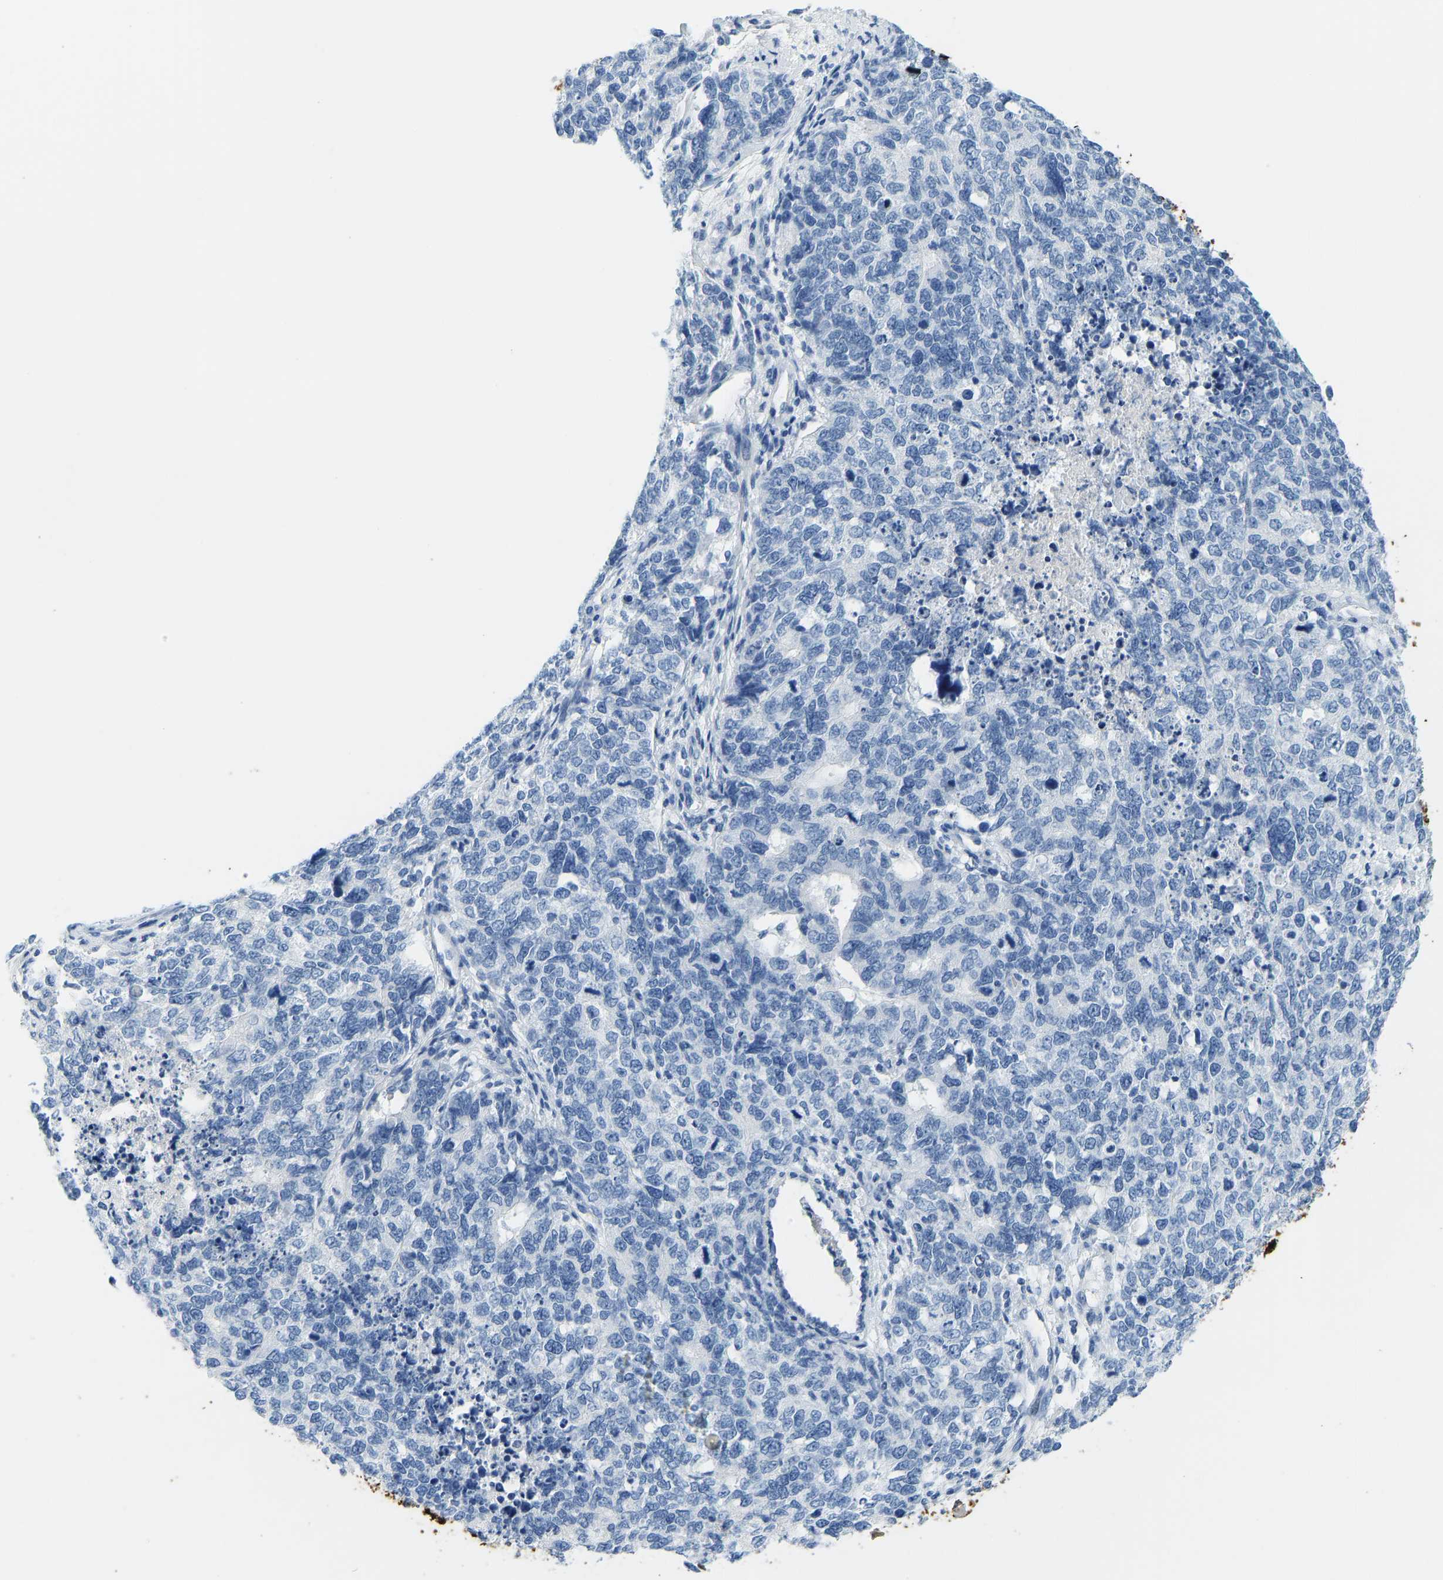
{"staining": {"intensity": "negative", "quantity": "none", "location": "none"}, "tissue": "cervical cancer", "cell_type": "Tumor cells", "image_type": "cancer", "snomed": [{"axis": "morphology", "description": "Squamous cell carcinoma, NOS"}, {"axis": "topography", "description": "Cervix"}], "caption": "DAB (3,3'-diaminobenzidine) immunohistochemical staining of cervical cancer reveals no significant expression in tumor cells.", "gene": "SERPINB3", "patient": {"sex": "female", "age": 63}}